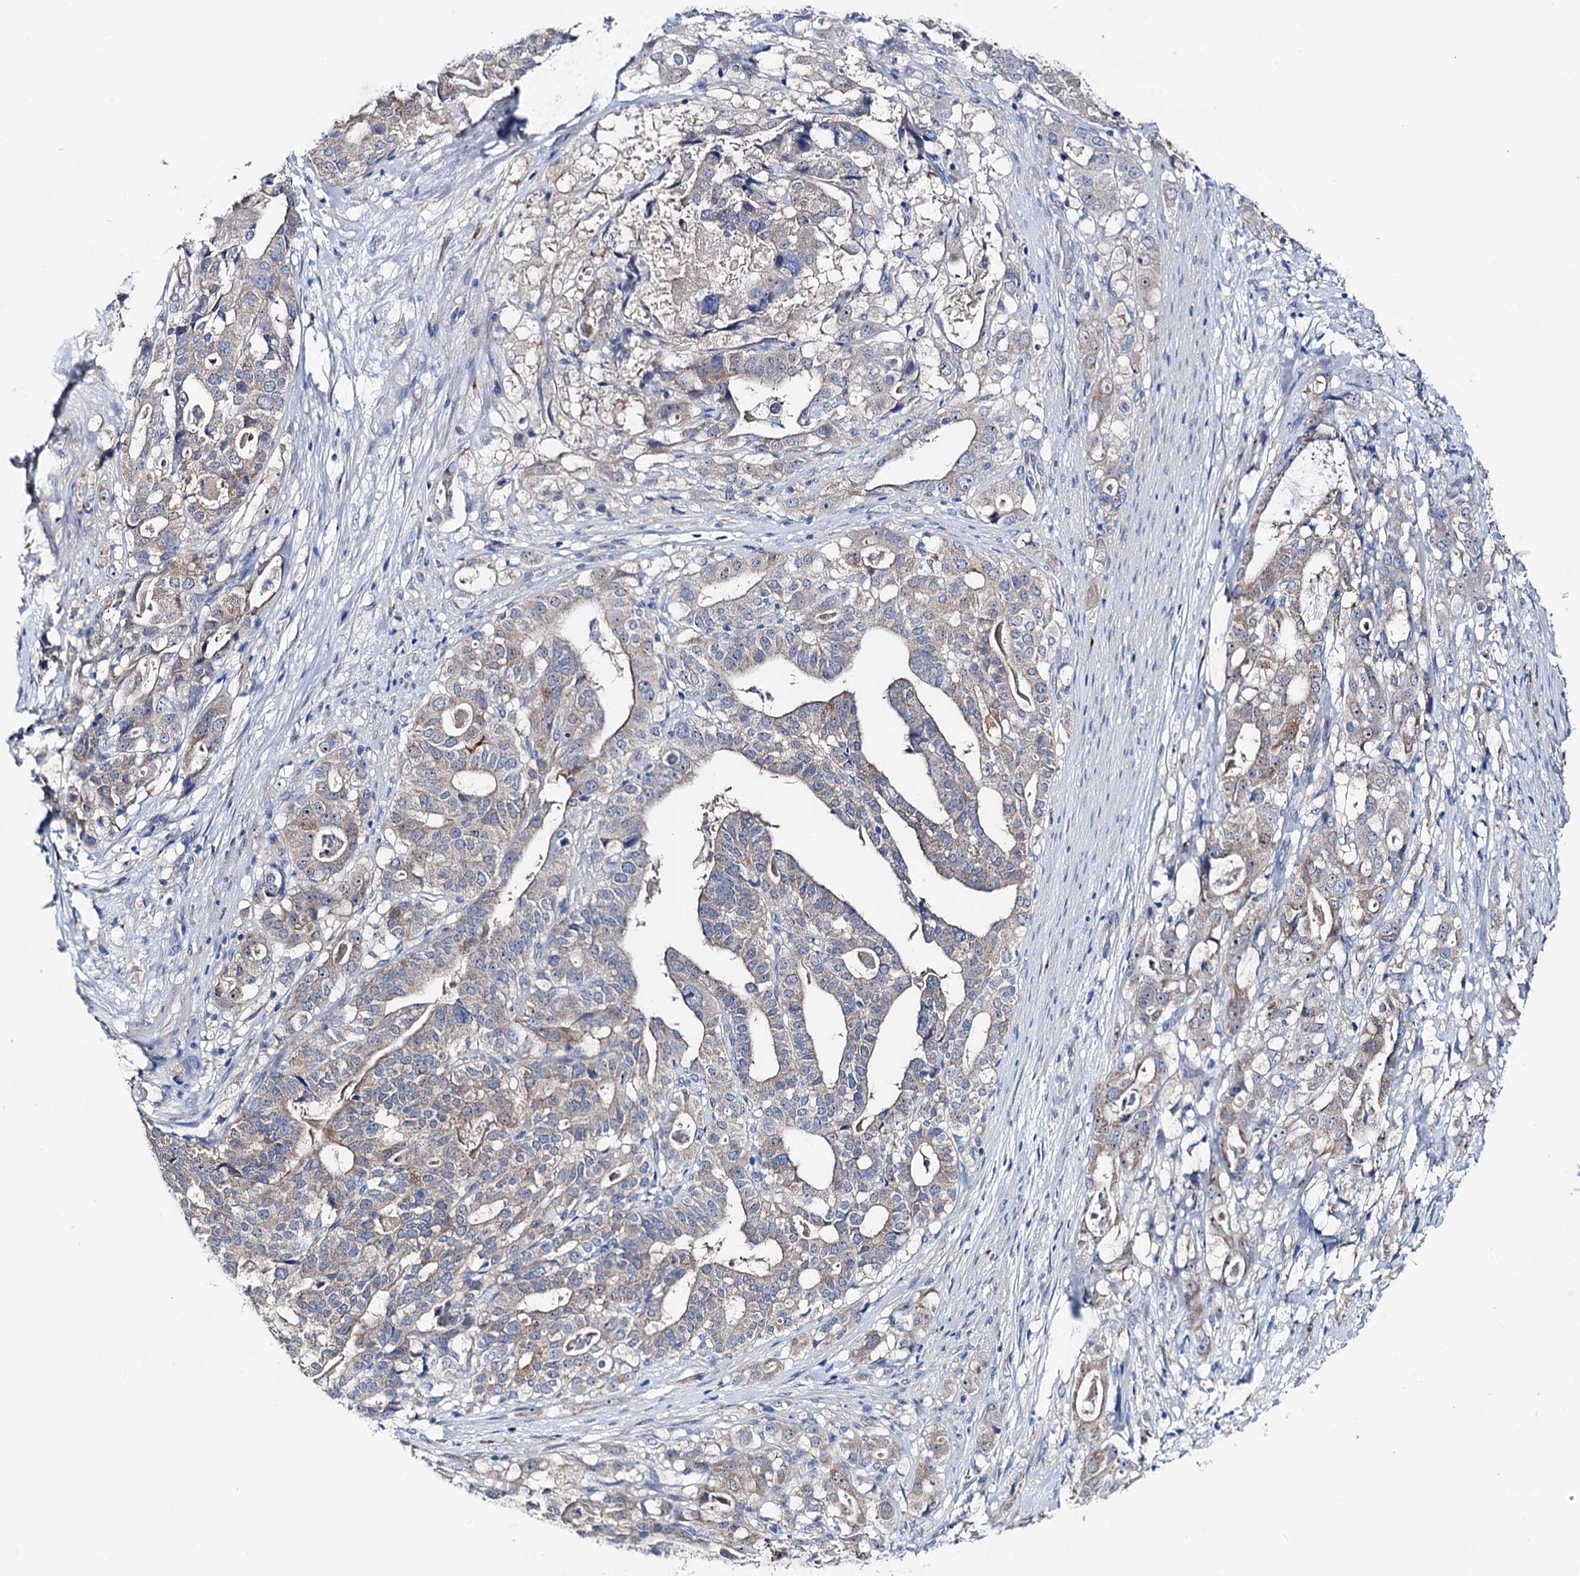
{"staining": {"intensity": "weak", "quantity": "<25%", "location": "cytoplasmic/membranous"}, "tissue": "stomach cancer", "cell_type": "Tumor cells", "image_type": "cancer", "snomed": [{"axis": "morphology", "description": "Adenocarcinoma, NOS"}, {"axis": "topography", "description": "Stomach"}], "caption": "Micrograph shows no significant protein staining in tumor cells of stomach cancer. The staining was performed using DAB (3,3'-diaminobenzidine) to visualize the protein expression in brown, while the nuclei were stained in blue with hematoxylin (Magnification: 20x).", "gene": "SHROOM1", "patient": {"sex": "male", "age": 48}}